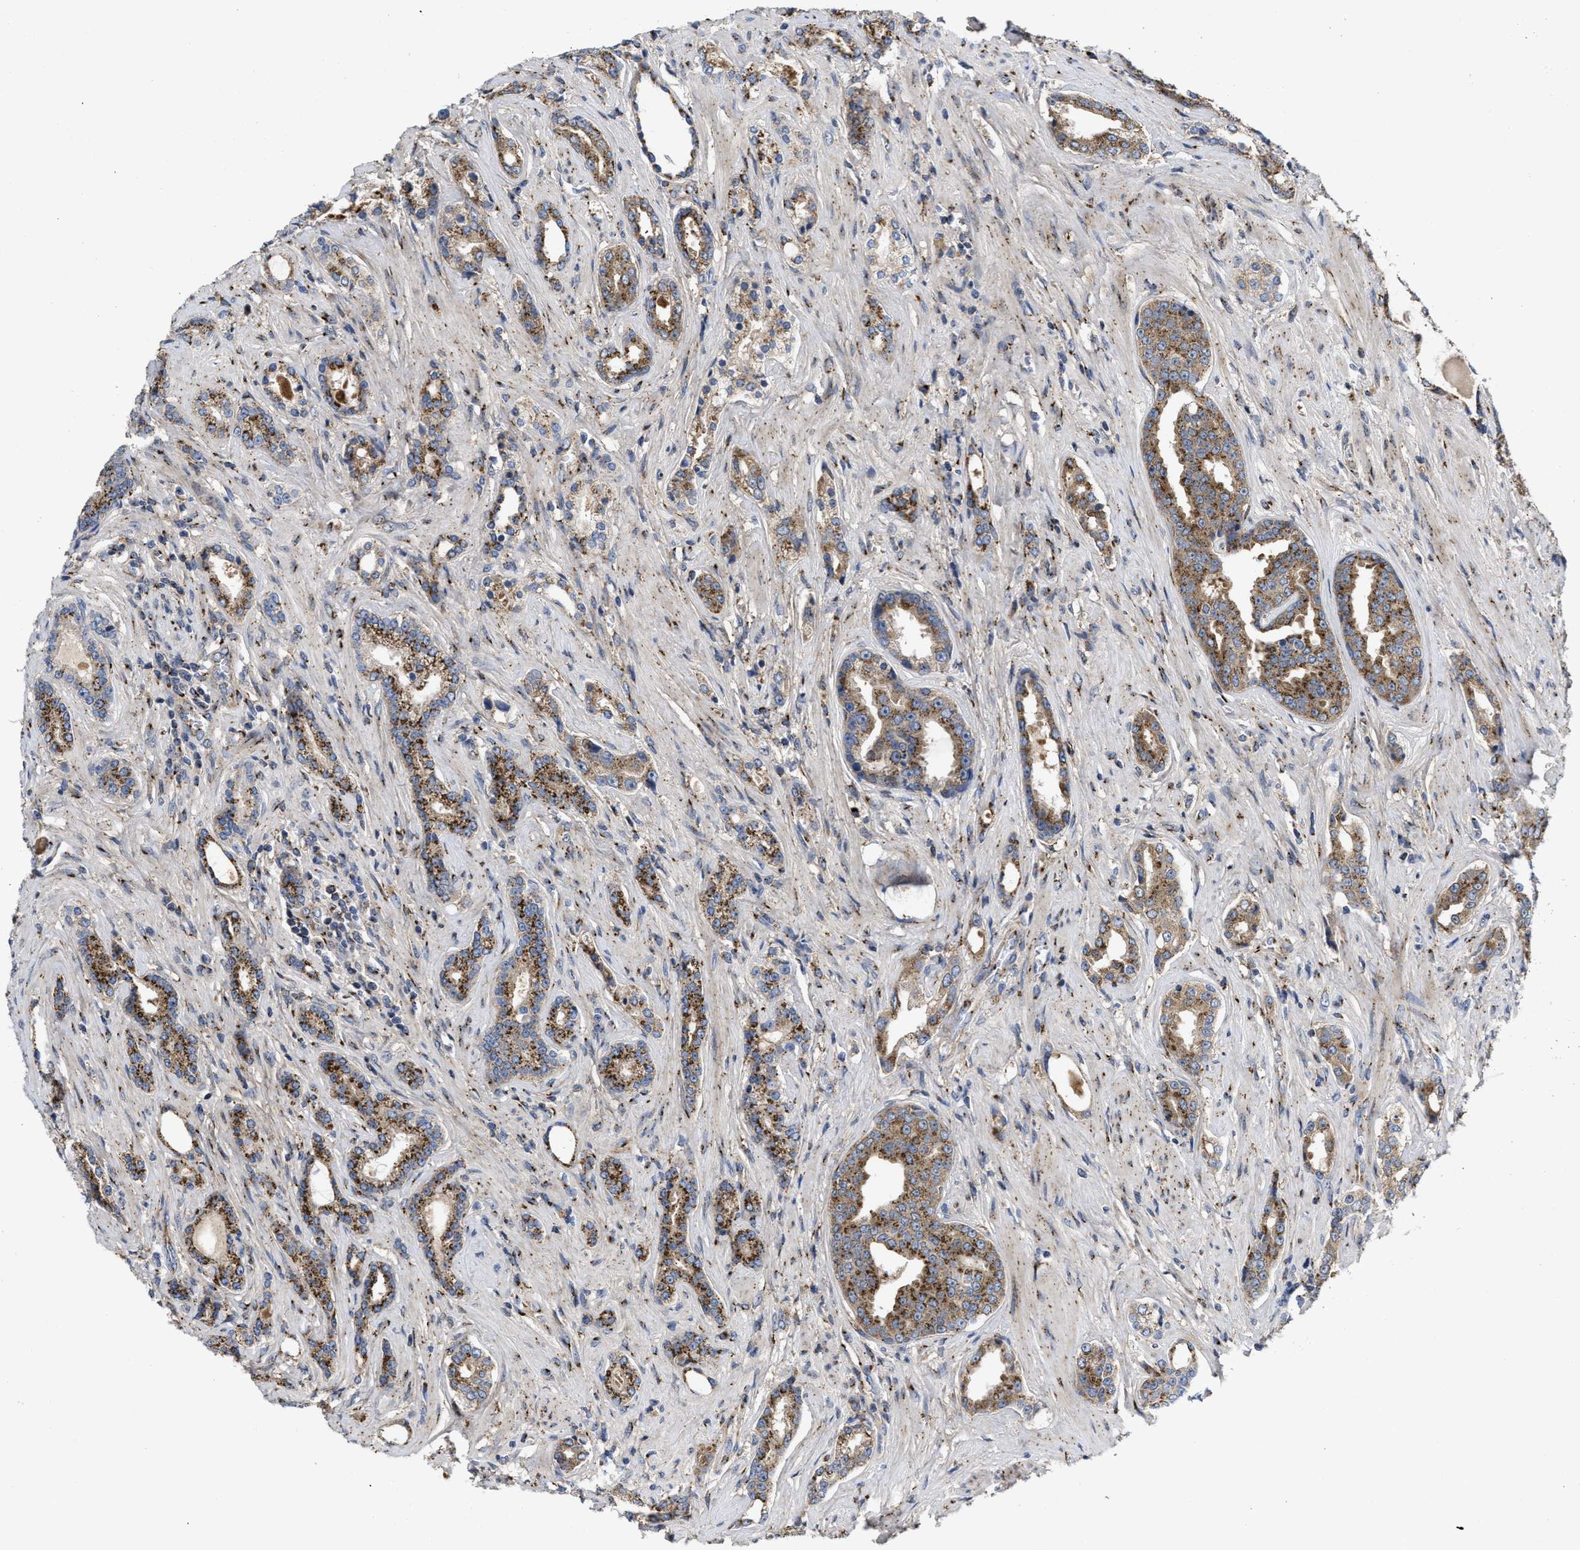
{"staining": {"intensity": "strong", "quantity": "25%-75%", "location": "cytoplasmic/membranous"}, "tissue": "prostate cancer", "cell_type": "Tumor cells", "image_type": "cancer", "snomed": [{"axis": "morphology", "description": "Adenocarcinoma, High grade"}, {"axis": "topography", "description": "Prostate"}], "caption": "The photomicrograph demonstrates immunohistochemical staining of high-grade adenocarcinoma (prostate). There is strong cytoplasmic/membranous positivity is seen in approximately 25%-75% of tumor cells.", "gene": "ZNF70", "patient": {"sex": "male", "age": 71}}